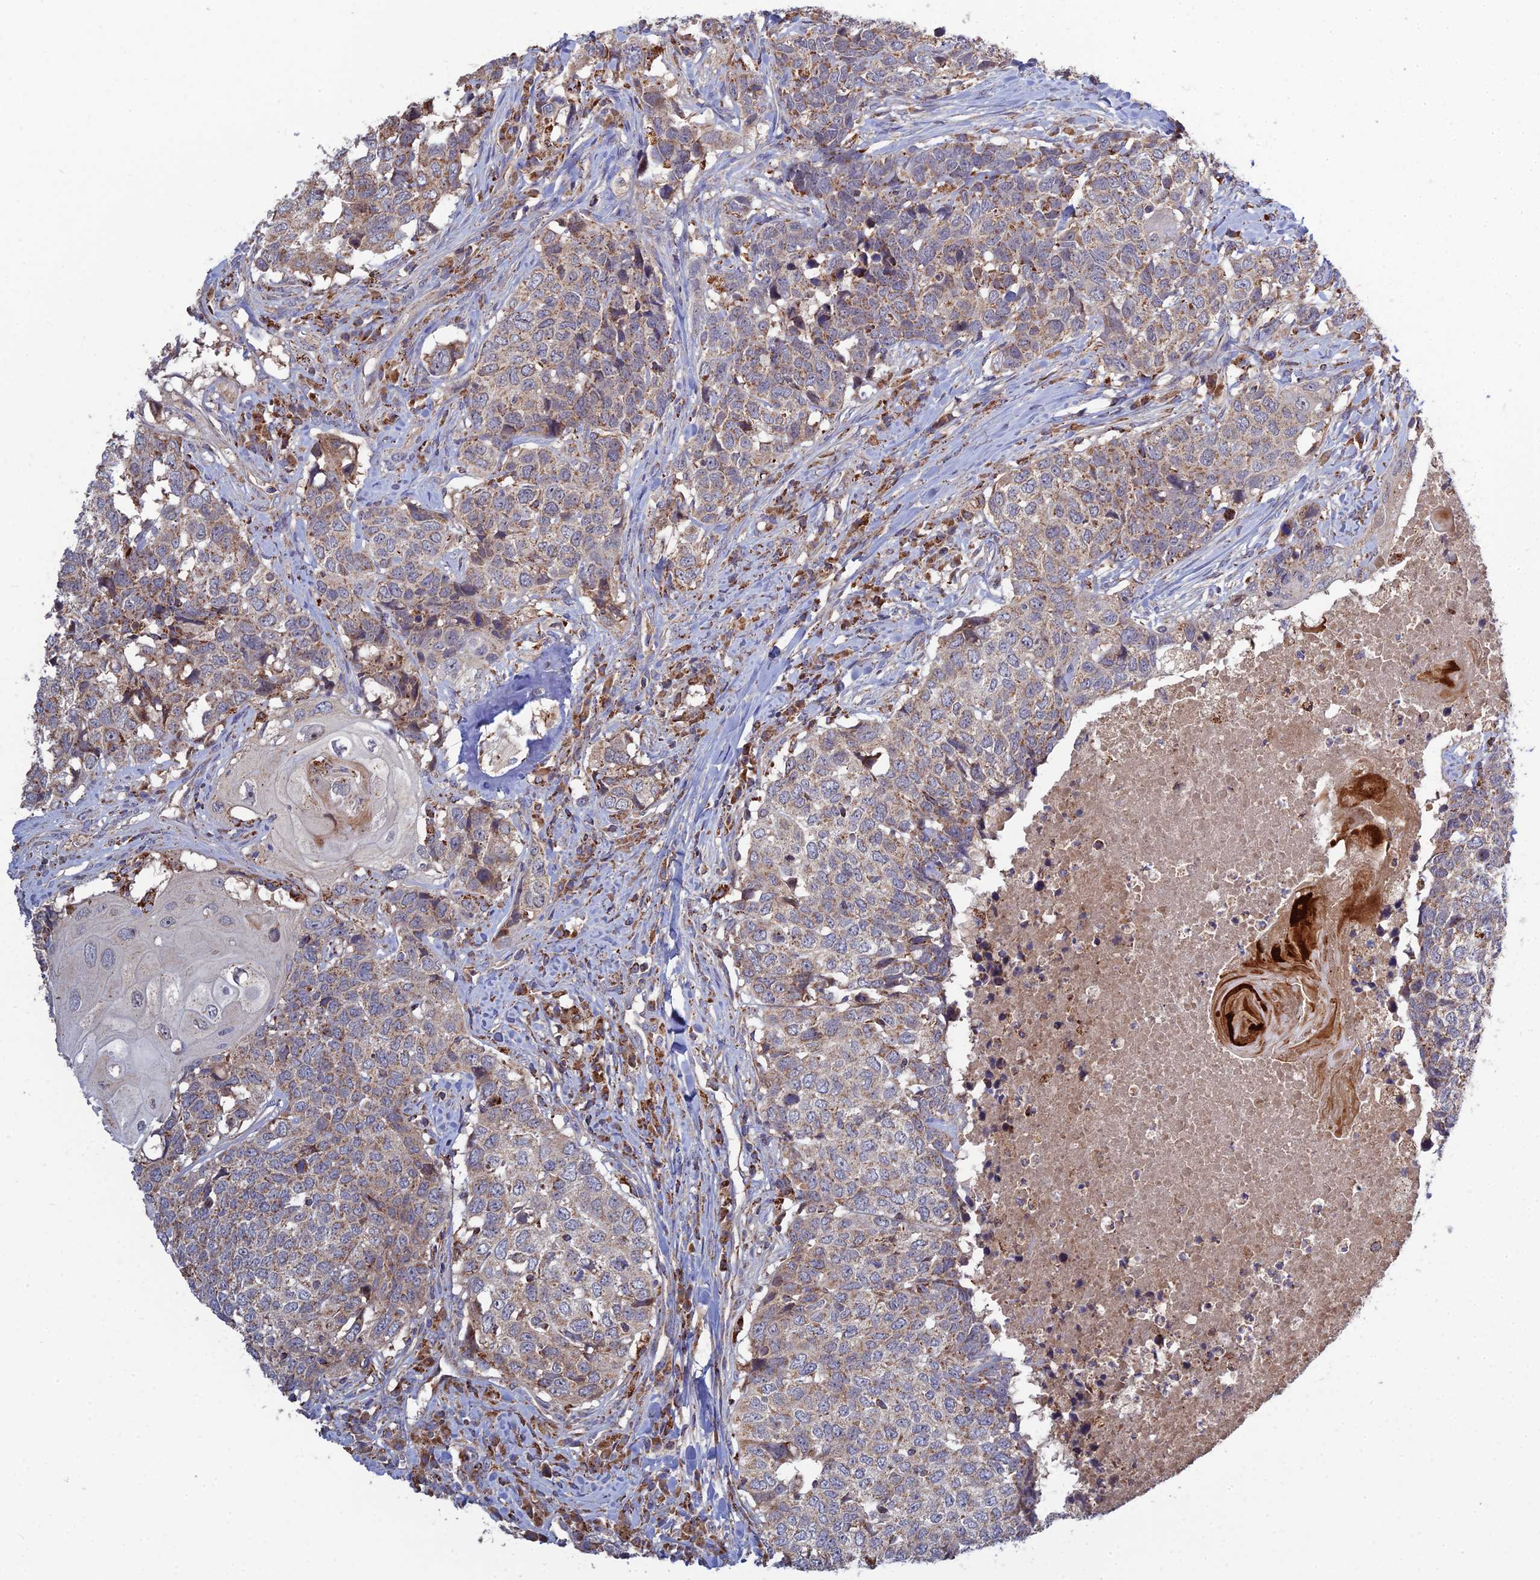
{"staining": {"intensity": "weak", "quantity": ">75%", "location": "cytoplasmic/membranous"}, "tissue": "head and neck cancer", "cell_type": "Tumor cells", "image_type": "cancer", "snomed": [{"axis": "morphology", "description": "Squamous cell carcinoma, NOS"}, {"axis": "topography", "description": "Head-Neck"}], "caption": "This micrograph shows IHC staining of human squamous cell carcinoma (head and neck), with low weak cytoplasmic/membranous staining in about >75% of tumor cells.", "gene": "RIC8B", "patient": {"sex": "male", "age": 66}}